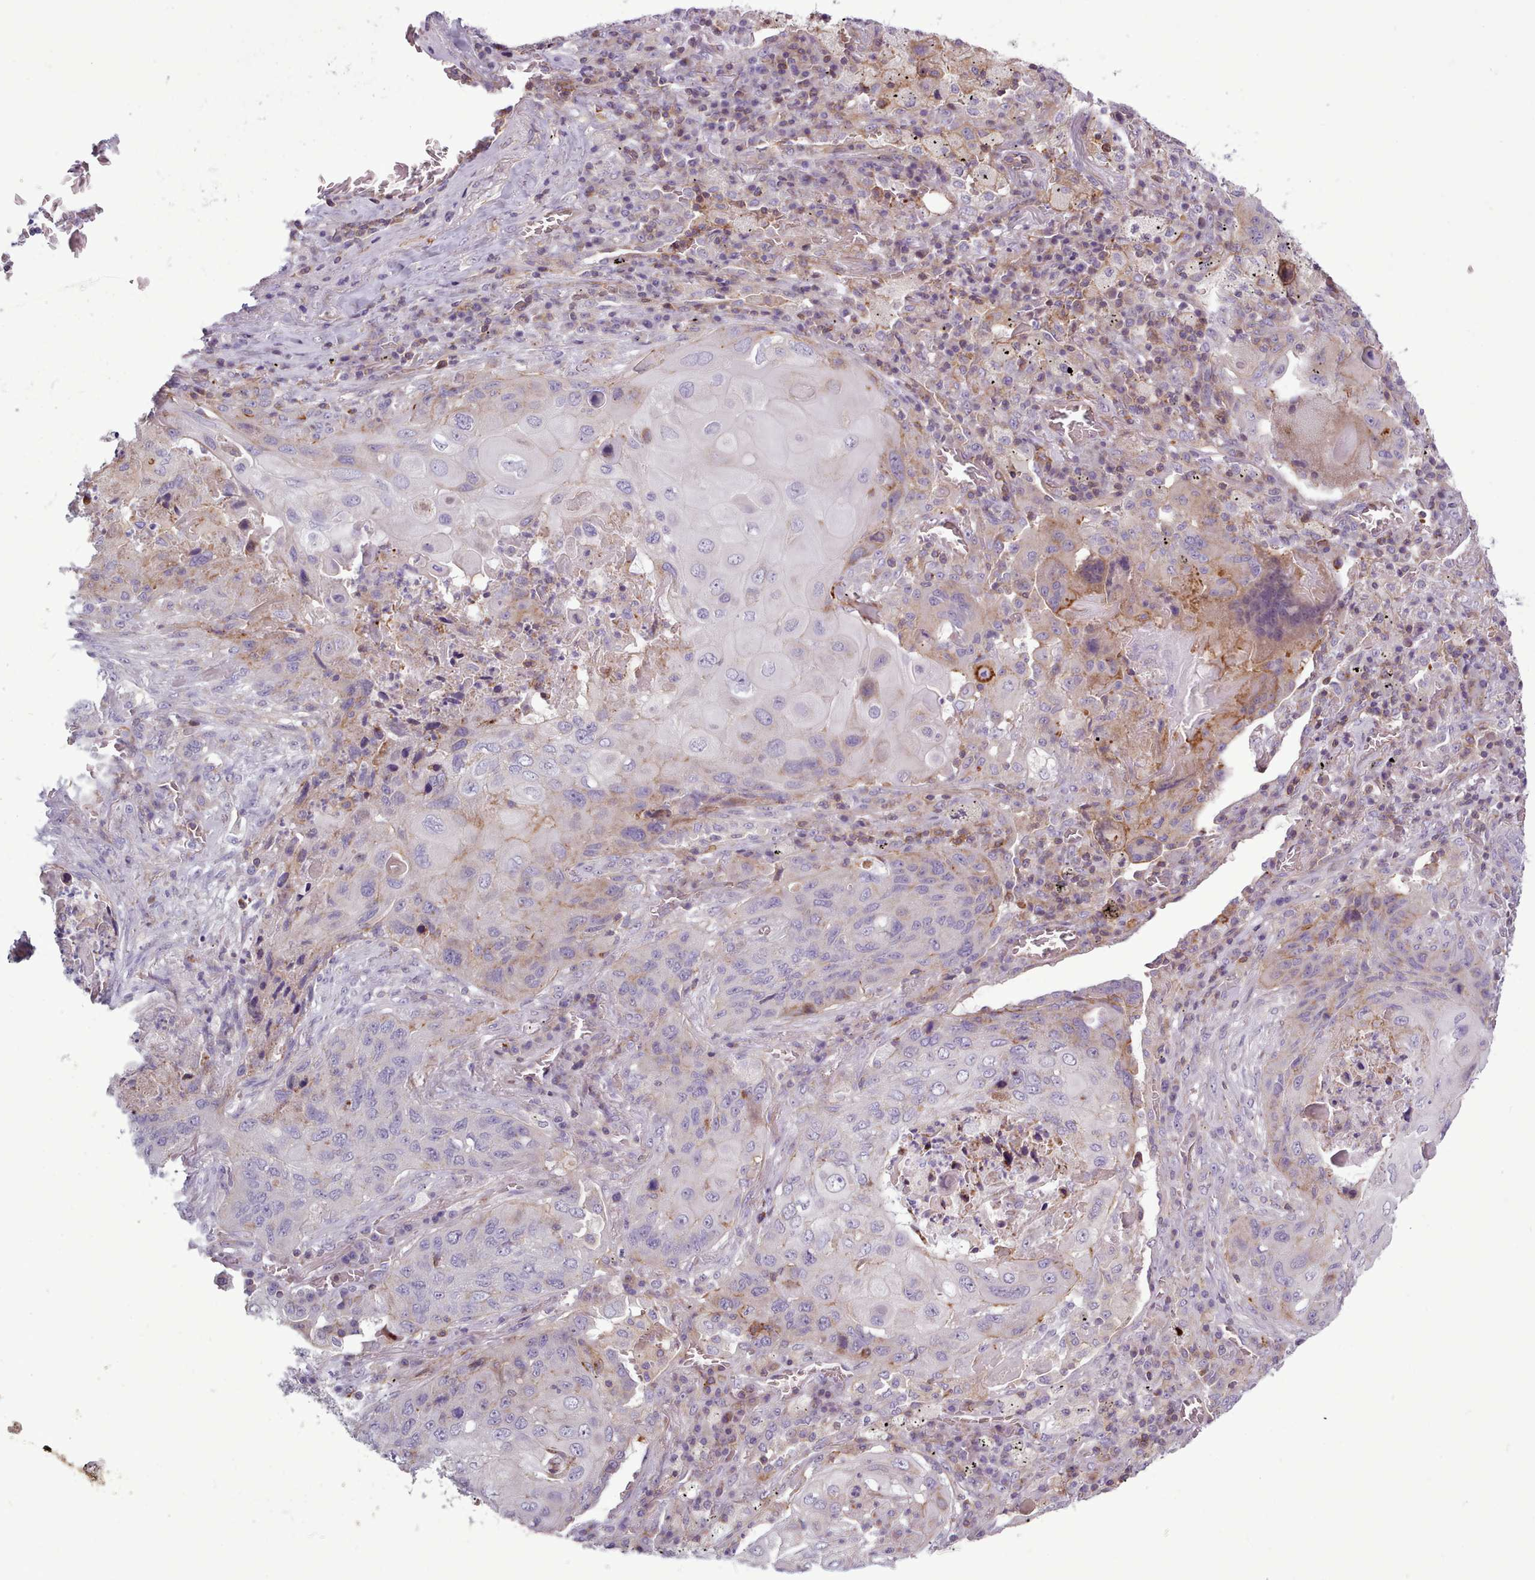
{"staining": {"intensity": "negative", "quantity": "none", "location": "none"}, "tissue": "lung cancer", "cell_type": "Tumor cells", "image_type": "cancer", "snomed": [{"axis": "morphology", "description": "Squamous cell carcinoma, NOS"}, {"axis": "topography", "description": "Lung"}], "caption": "Immunohistochemistry (IHC) micrograph of lung cancer (squamous cell carcinoma) stained for a protein (brown), which exhibits no positivity in tumor cells.", "gene": "TENT4B", "patient": {"sex": "female", "age": 63}}